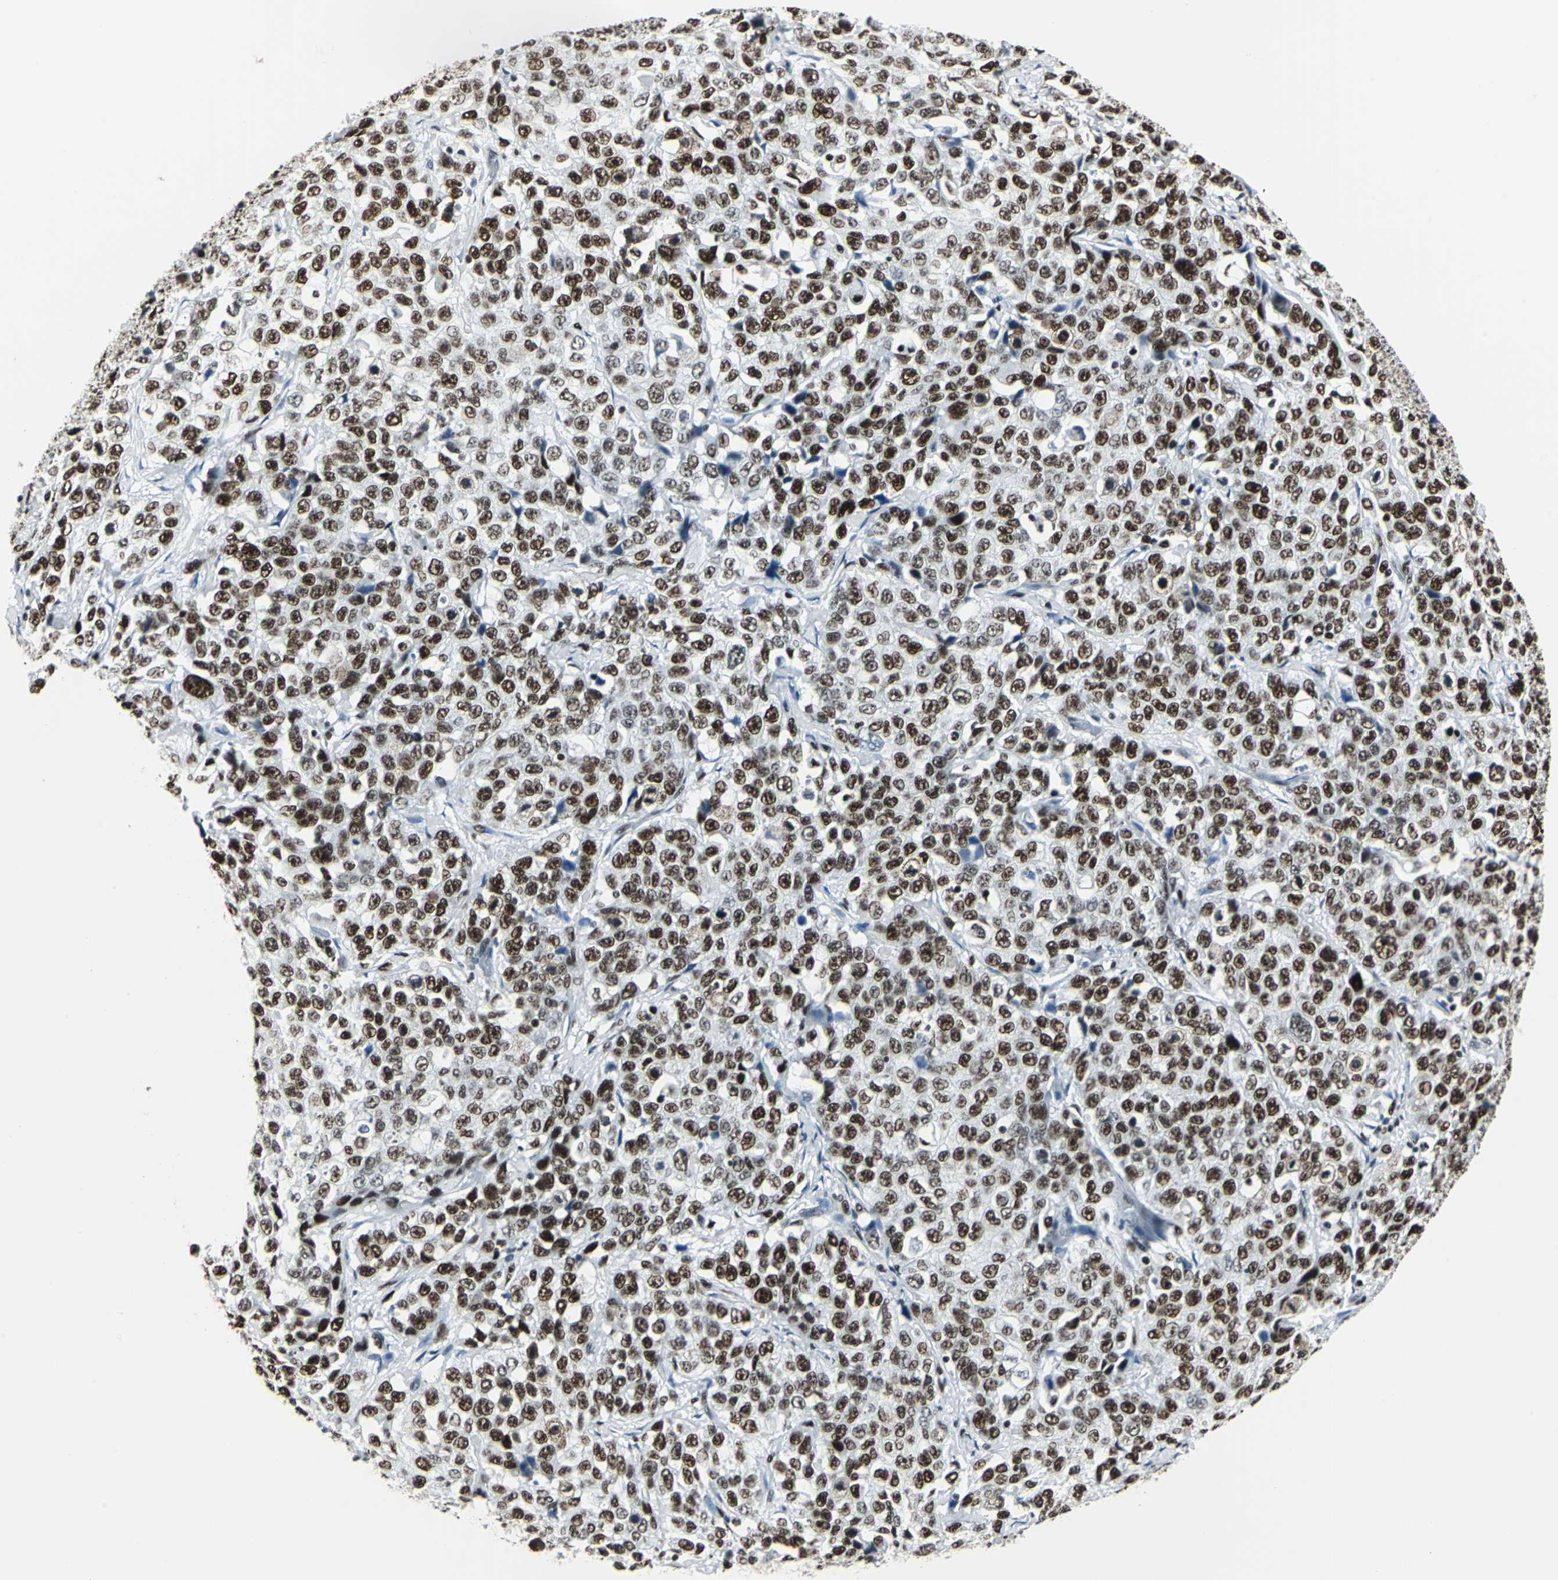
{"staining": {"intensity": "strong", "quantity": ">75%", "location": "nuclear"}, "tissue": "stomach cancer", "cell_type": "Tumor cells", "image_type": "cancer", "snomed": [{"axis": "morphology", "description": "Normal tissue, NOS"}, {"axis": "morphology", "description": "Adenocarcinoma, NOS"}, {"axis": "topography", "description": "Stomach"}], "caption": "Tumor cells show high levels of strong nuclear staining in approximately >75% of cells in stomach cancer (adenocarcinoma).", "gene": "HDAC2", "patient": {"sex": "male", "age": 48}}